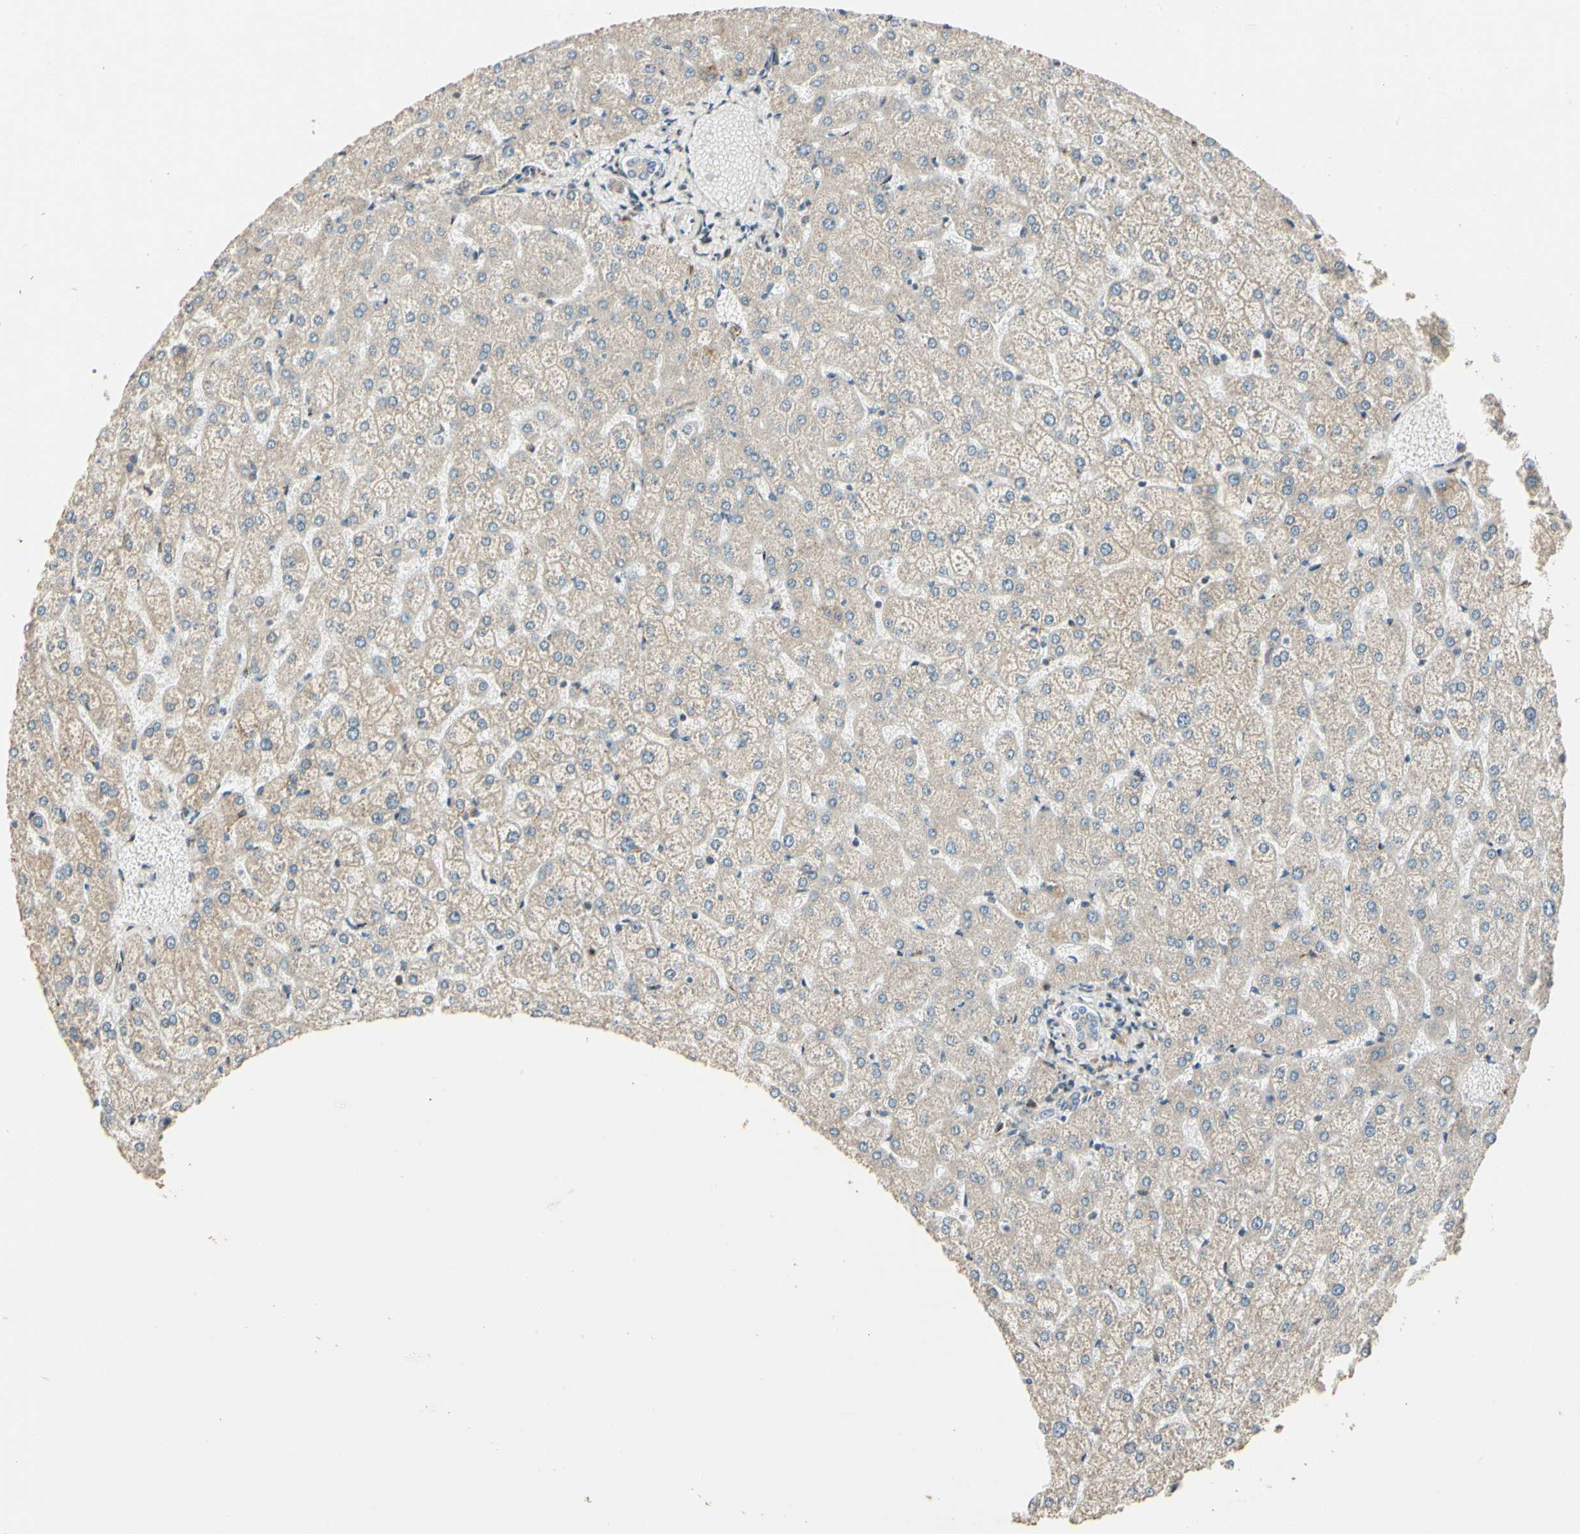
{"staining": {"intensity": "weak", "quantity": ">75%", "location": "cytoplasmic/membranous"}, "tissue": "liver", "cell_type": "Cholangiocytes", "image_type": "normal", "snomed": [{"axis": "morphology", "description": "Normal tissue, NOS"}, {"axis": "topography", "description": "Liver"}], "caption": "Immunohistochemistry histopathology image of unremarkable liver stained for a protein (brown), which reveals low levels of weak cytoplasmic/membranous positivity in about >75% of cholangiocytes.", "gene": "MRPL9", "patient": {"sex": "female", "age": 32}}